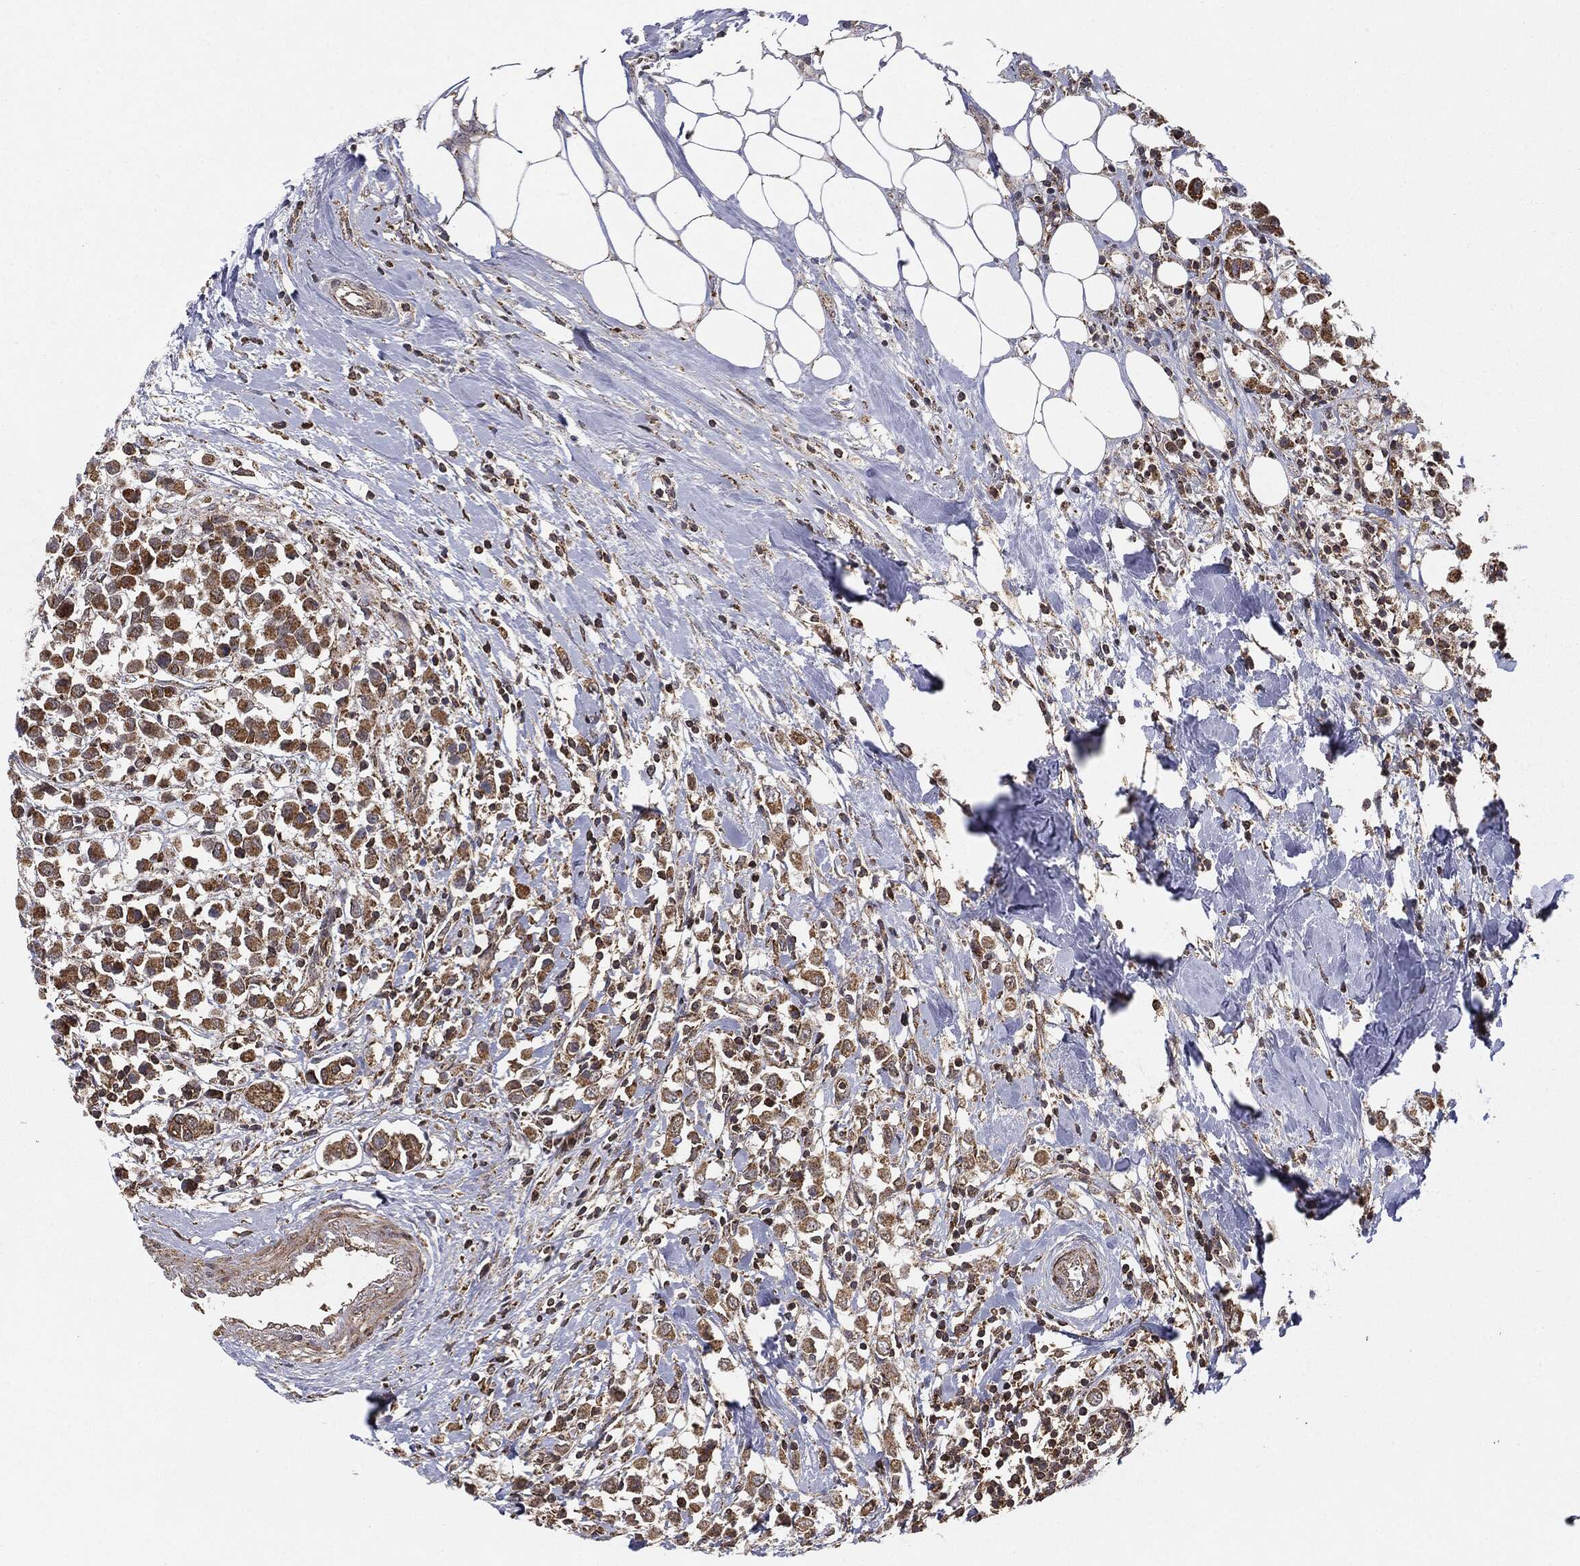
{"staining": {"intensity": "moderate", "quantity": ">75%", "location": "cytoplasmic/membranous"}, "tissue": "breast cancer", "cell_type": "Tumor cells", "image_type": "cancer", "snomed": [{"axis": "morphology", "description": "Duct carcinoma"}, {"axis": "topography", "description": "Breast"}], "caption": "Protein positivity by IHC demonstrates moderate cytoplasmic/membranous staining in about >75% of tumor cells in breast cancer.", "gene": "MTOR", "patient": {"sex": "female", "age": 61}}